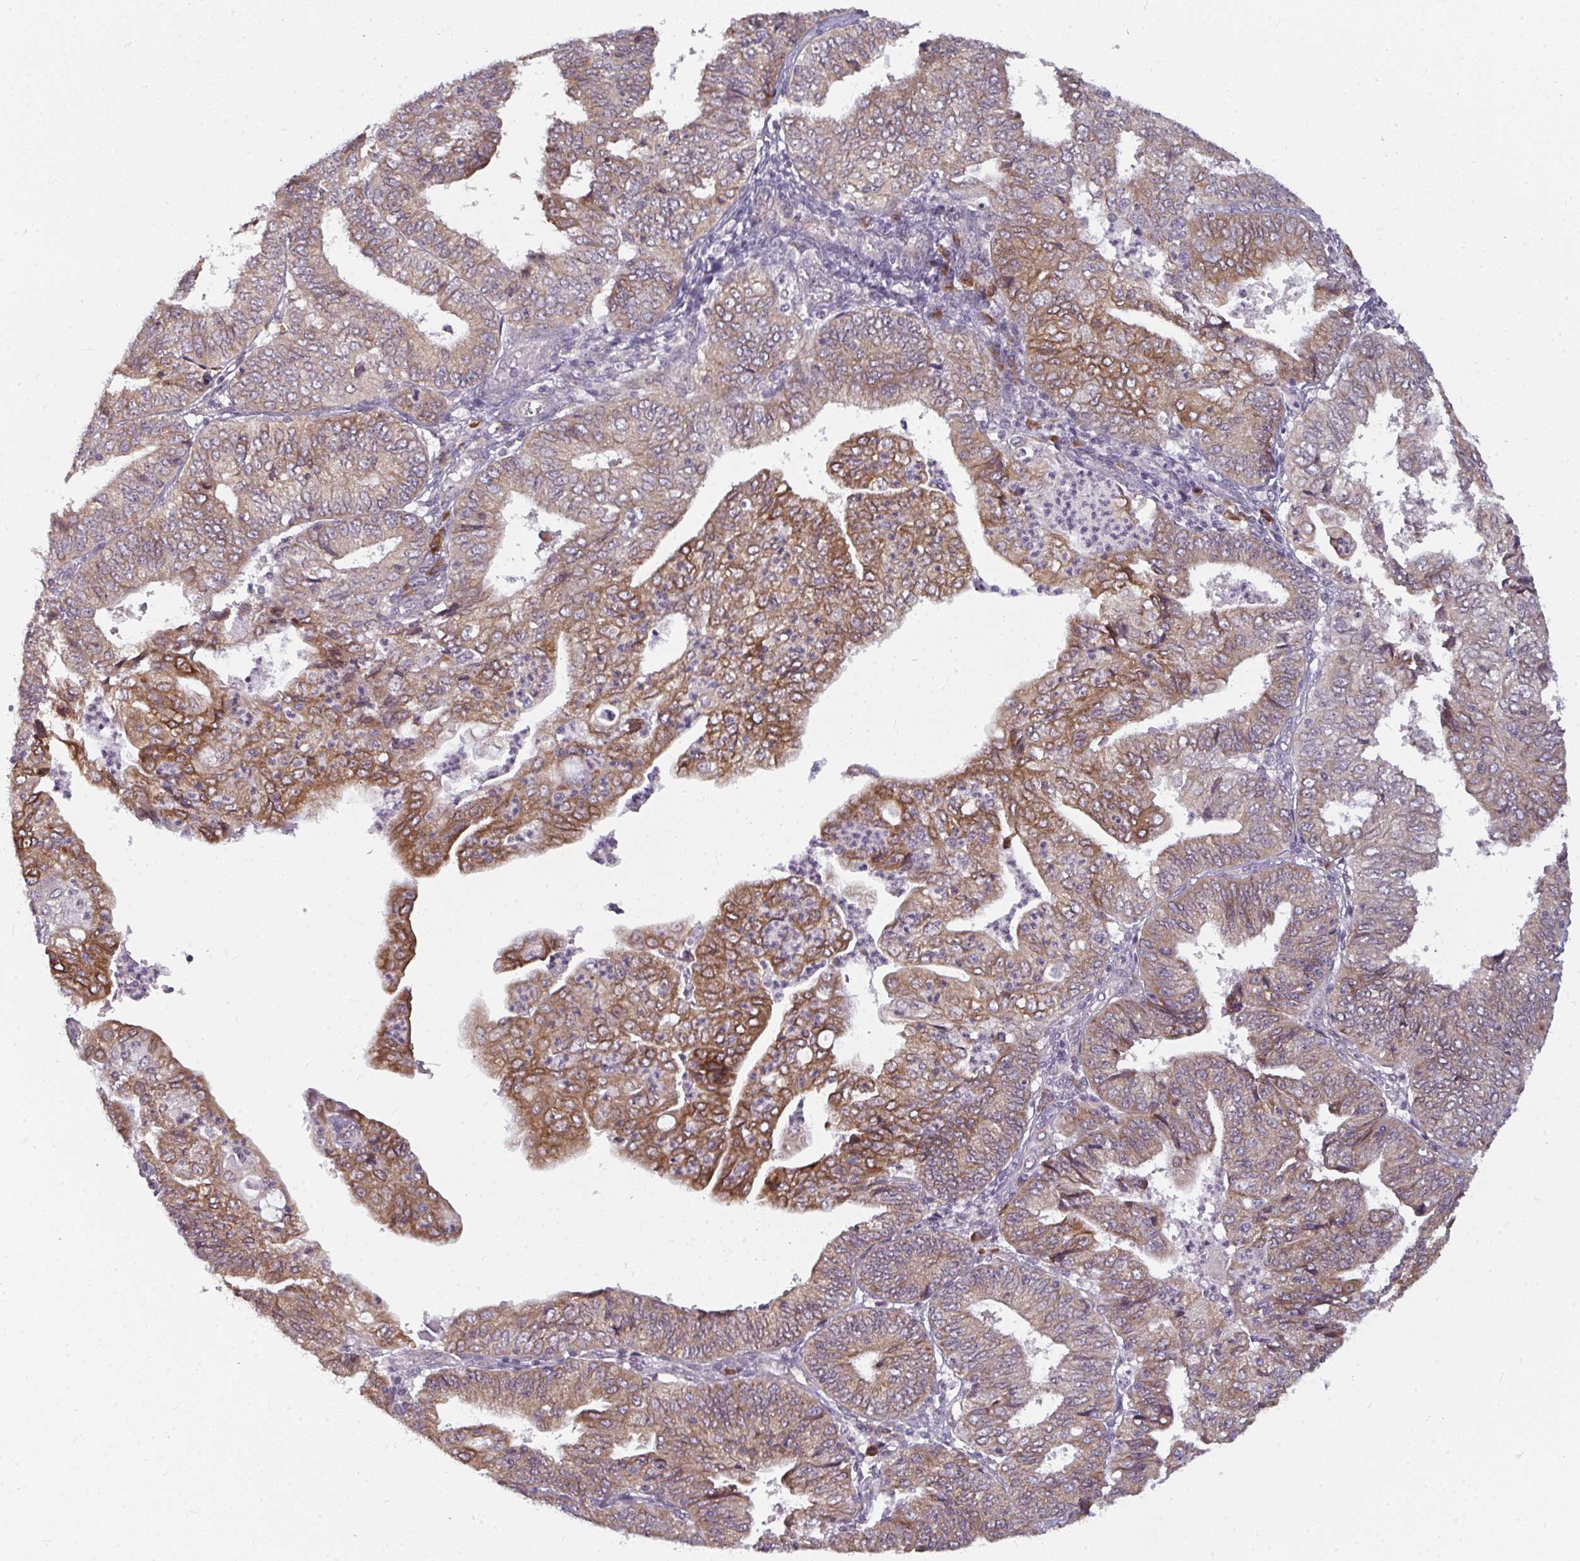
{"staining": {"intensity": "moderate", "quantity": ">75%", "location": "cytoplasmic/membranous"}, "tissue": "endometrial cancer", "cell_type": "Tumor cells", "image_type": "cancer", "snomed": [{"axis": "morphology", "description": "Adenocarcinoma, NOS"}, {"axis": "topography", "description": "Endometrium"}], "caption": "This is an image of IHC staining of adenocarcinoma (endometrial), which shows moderate expression in the cytoplasmic/membranous of tumor cells.", "gene": "LYSMD4", "patient": {"sex": "female", "age": 56}}